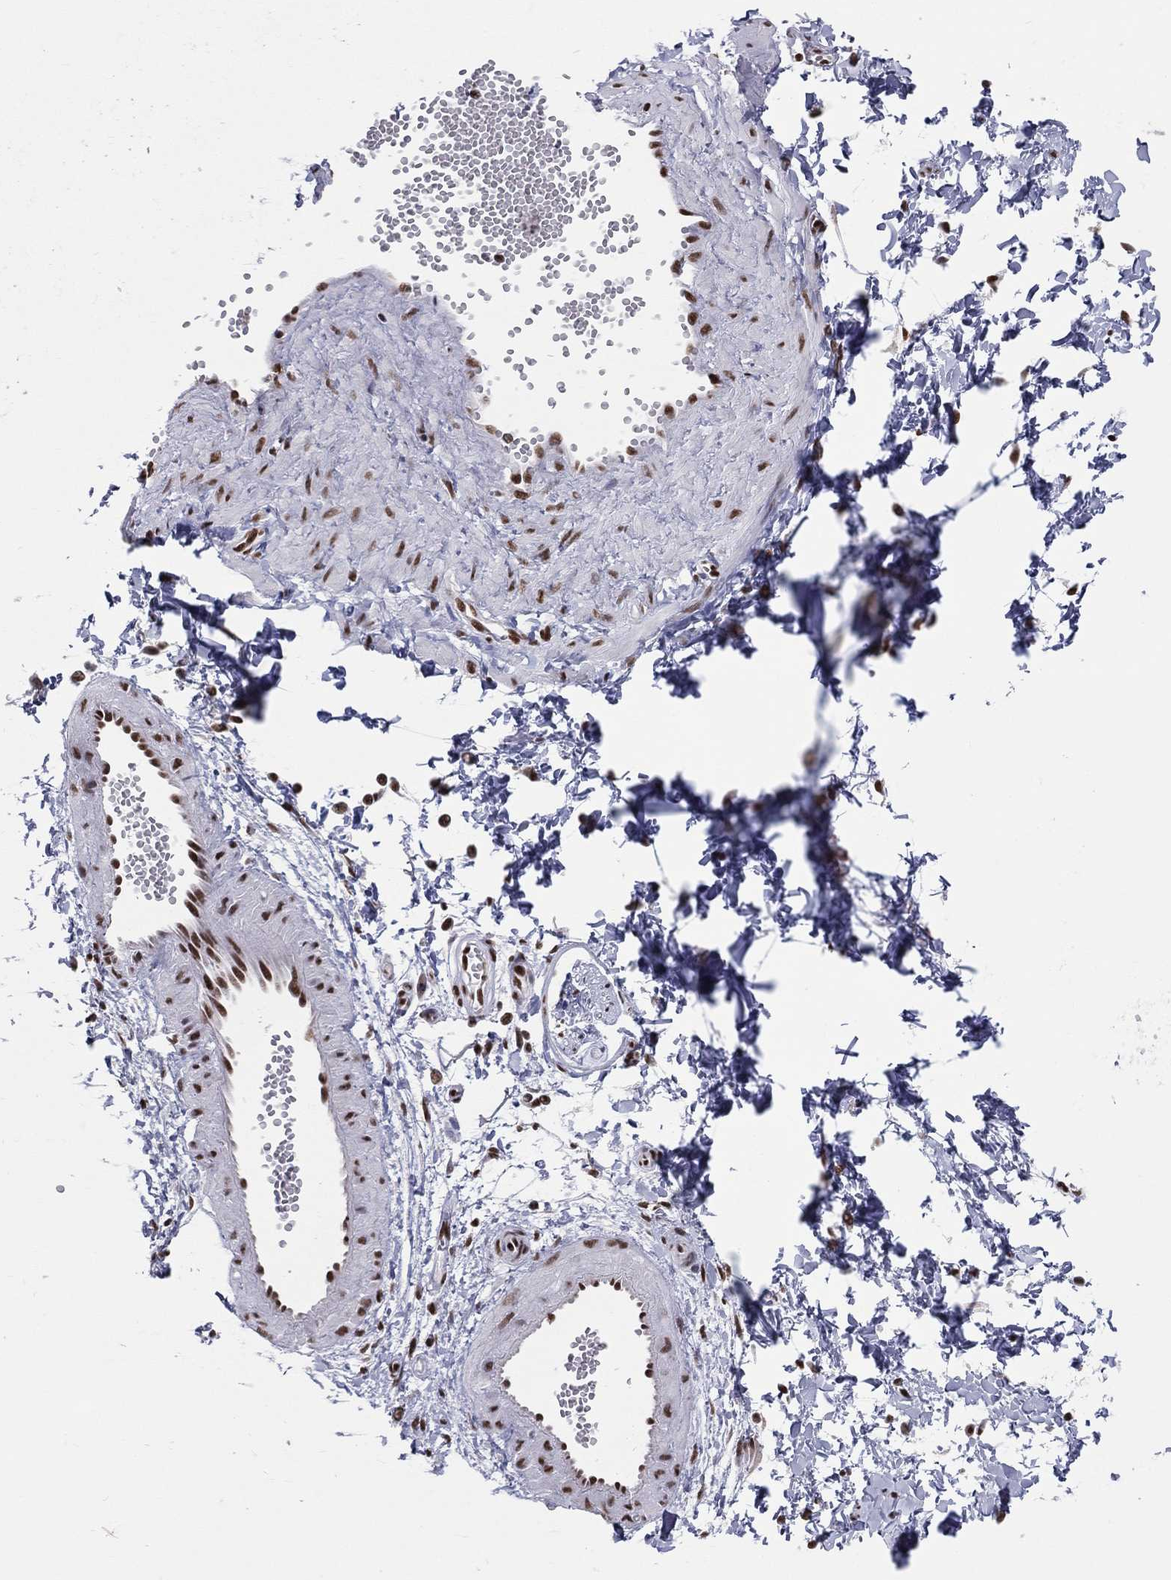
{"staining": {"intensity": "negative", "quantity": "none", "location": "none"}, "tissue": "adipose tissue", "cell_type": "Adipocytes", "image_type": "normal", "snomed": [{"axis": "morphology", "description": "Normal tissue, NOS"}, {"axis": "topography", "description": "Smooth muscle"}, {"axis": "topography", "description": "Peripheral nerve tissue"}], "caption": "Human adipose tissue stained for a protein using IHC demonstrates no positivity in adipocytes.", "gene": "ZNF7", "patient": {"sex": "male", "age": 22}}